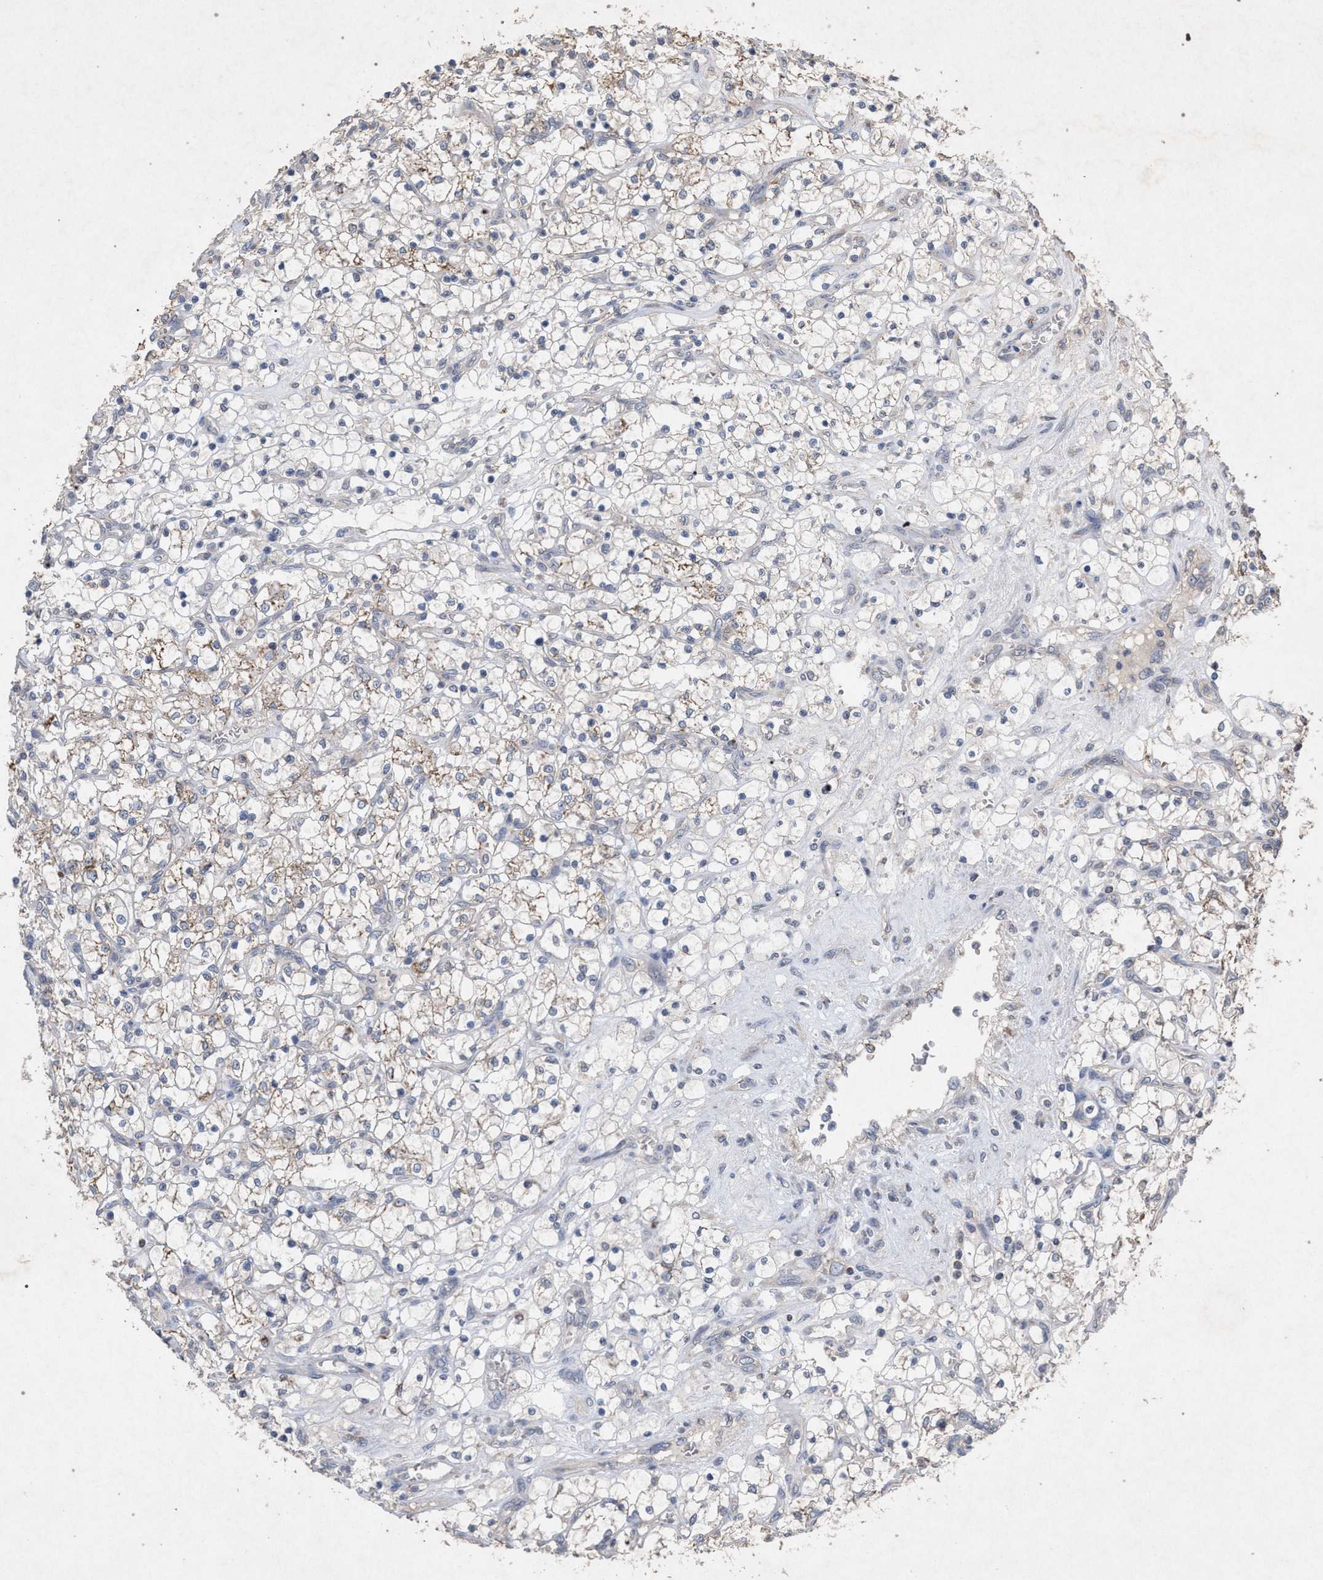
{"staining": {"intensity": "moderate", "quantity": "<25%", "location": "cytoplasmic/membranous"}, "tissue": "renal cancer", "cell_type": "Tumor cells", "image_type": "cancer", "snomed": [{"axis": "morphology", "description": "Adenocarcinoma, NOS"}, {"axis": "topography", "description": "Kidney"}], "caption": "Brown immunohistochemical staining in renal cancer (adenocarcinoma) displays moderate cytoplasmic/membranous staining in approximately <25% of tumor cells.", "gene": "PKD2L1", "patient": {"sex": "female", "age": 69}}